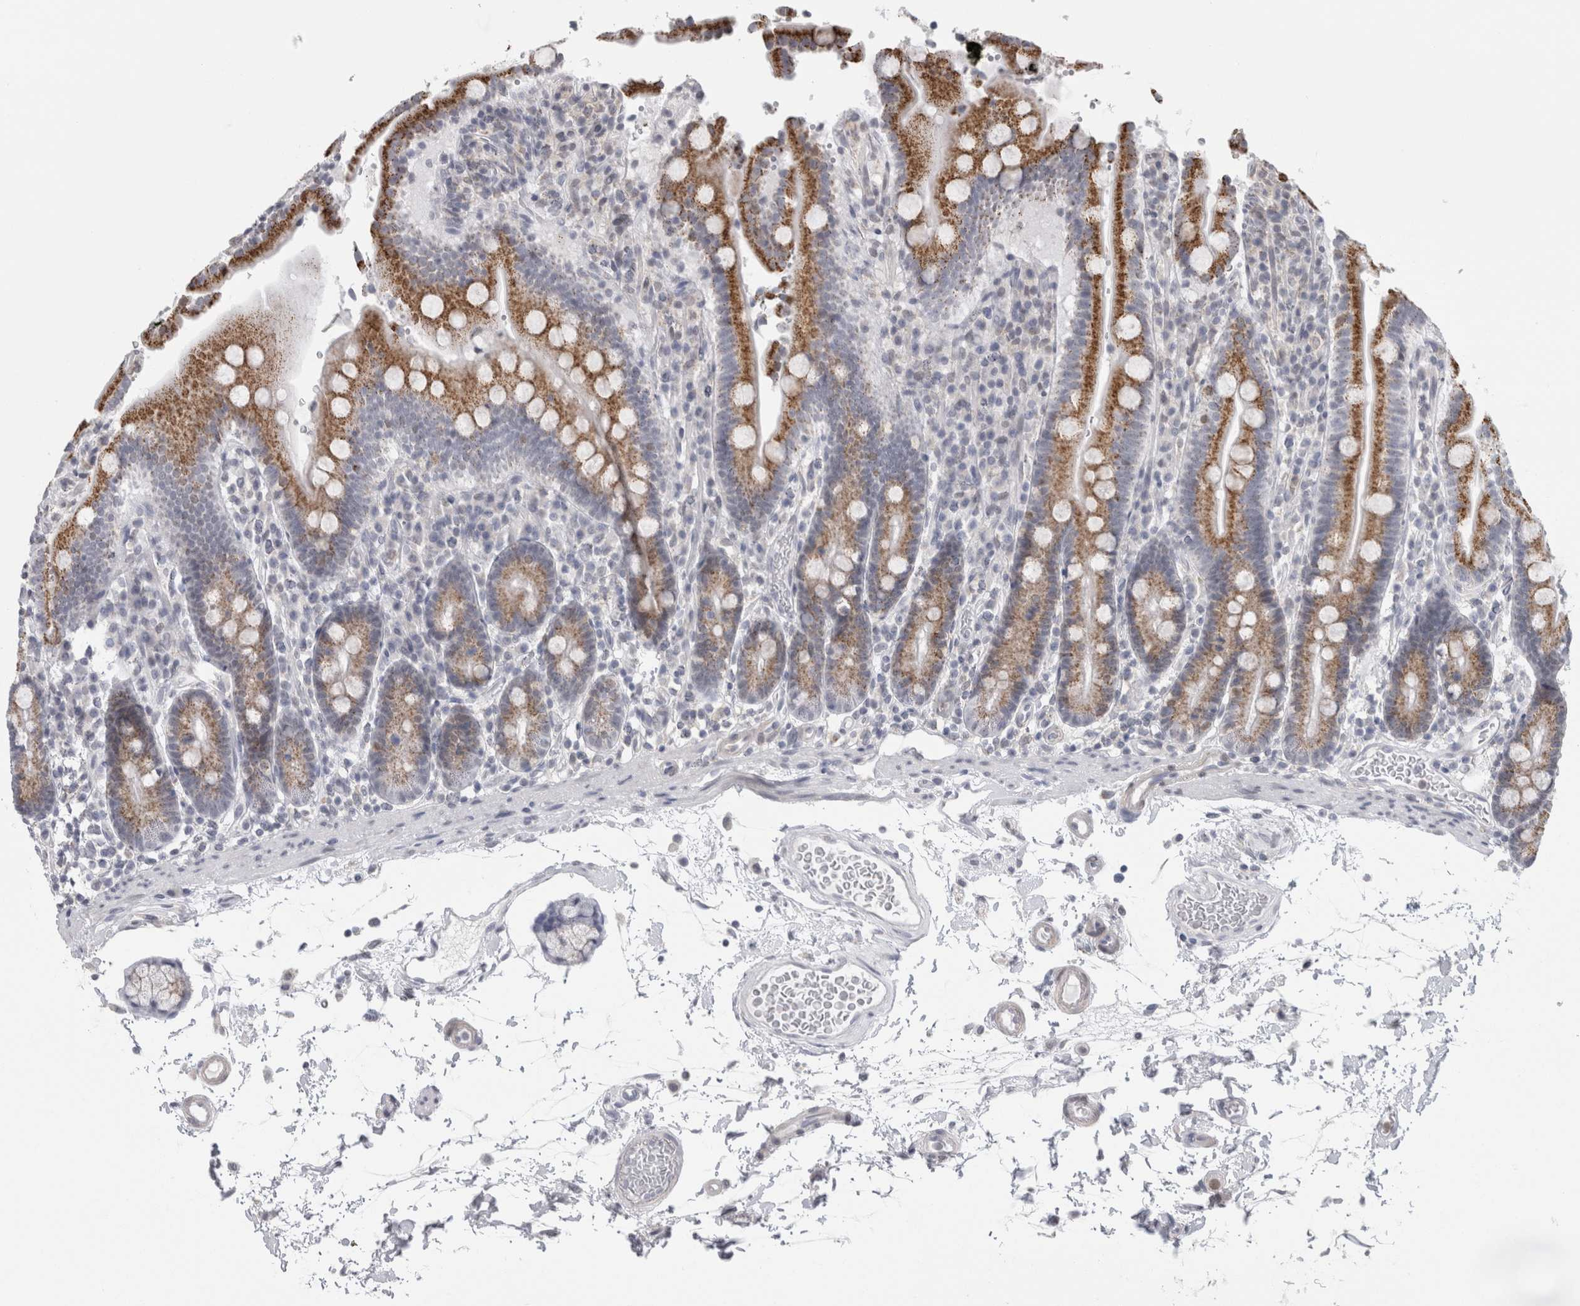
{"staining": {"intensity": "moderate", "quantity": ">75%", "location": "cytoplasmic/membranous"}, "tissue": "duodenum", "cell_type": "Glandular cells", "image_type": "normal", "snomed": [{"axis": "morphology", "description": "Normal tissue, NOS"}, {"axis": "topography", "description": "Small intestine, NOS"}], "caption": "Human duodenum stained for a protein (brown) exhibits moderate cytoplasmic/membranous positive staining in about >75% of glandular cells.", "gene": "PLIN1", "patient": {"sex": "female", "age": 71}}